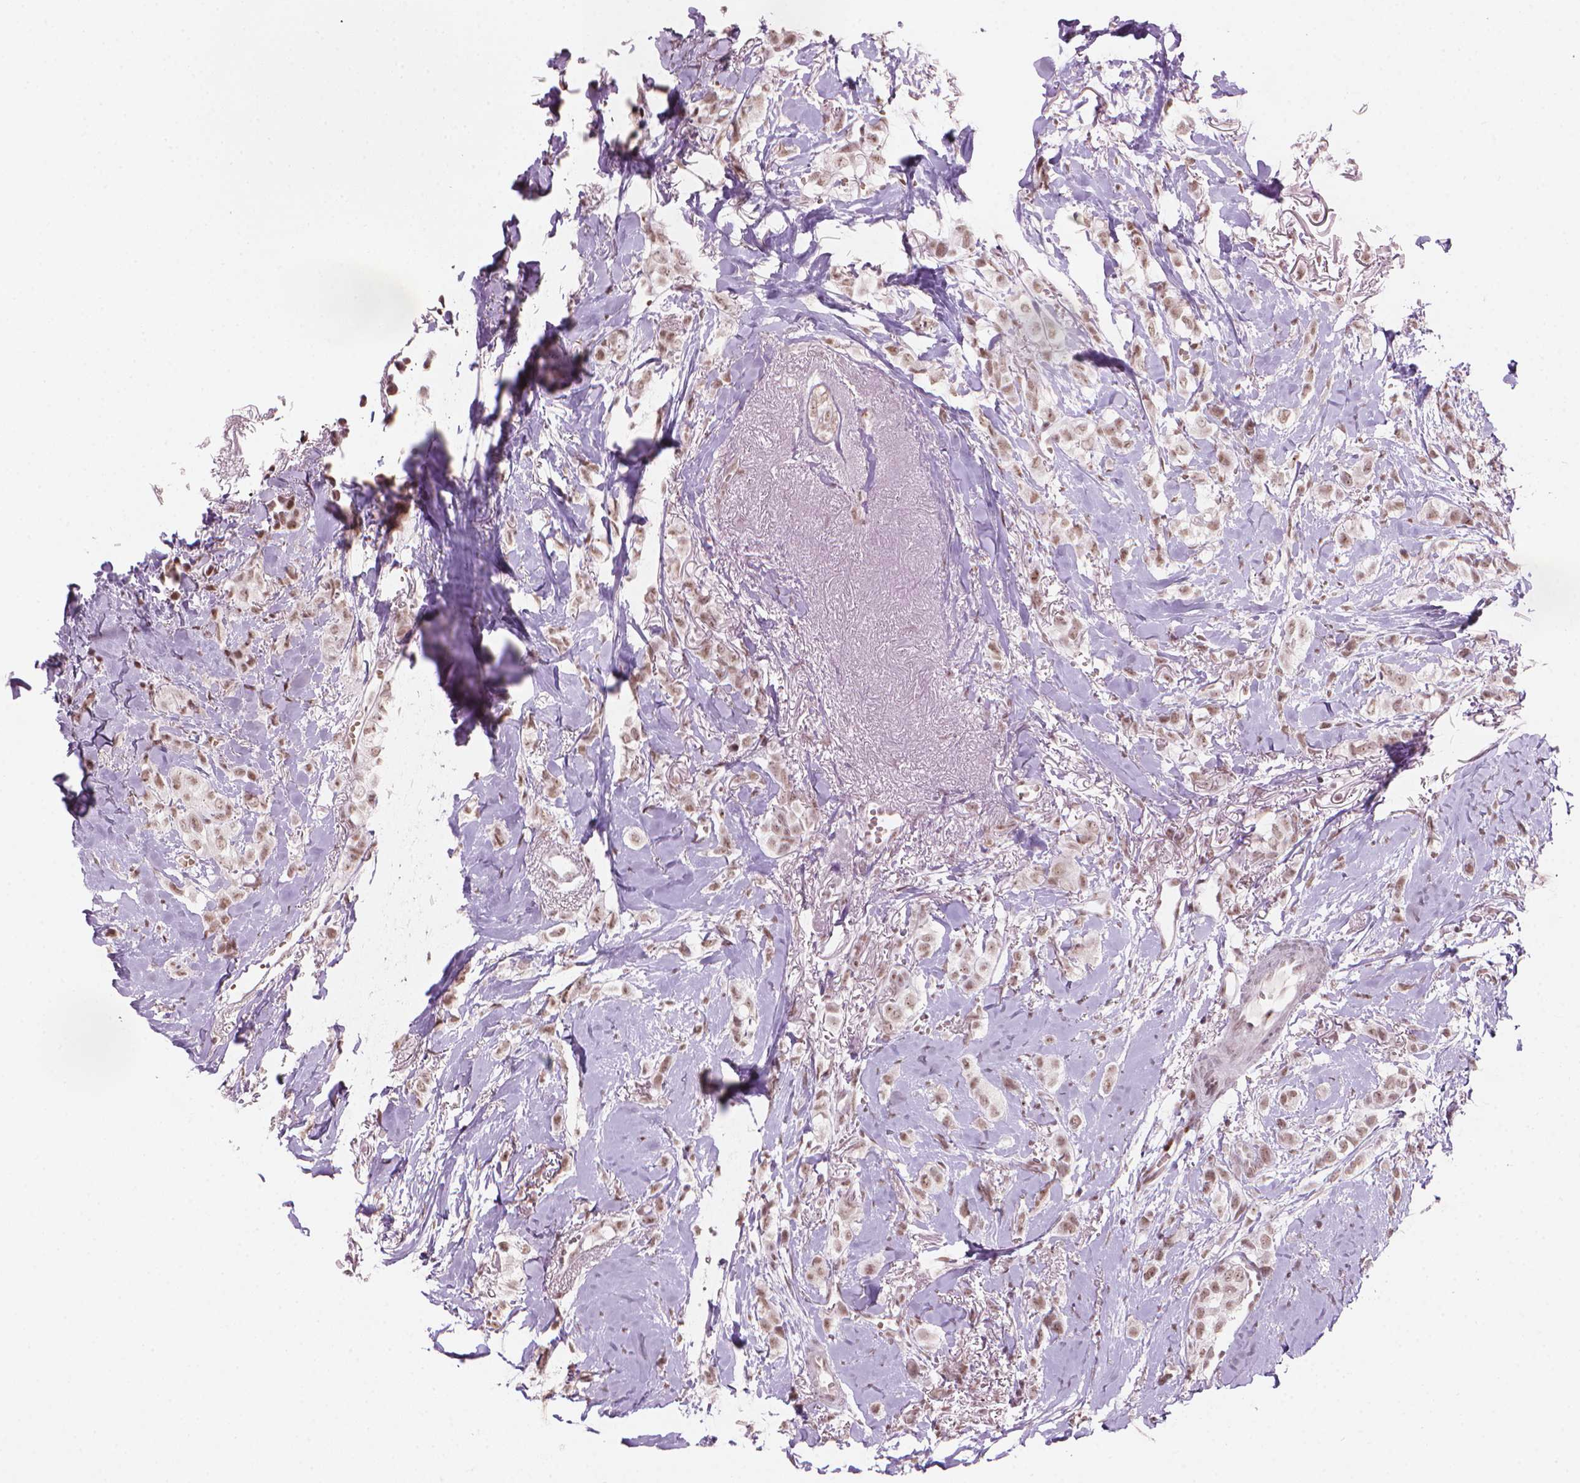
{"staining": {"intensity": "weak", "quantity": ">75%", "location": "nuclear"}, "tissue": "breast cancer", "cell_type": "Tumor cells", "image_type": "cancer", "snomed": [{"axis": "morphology", "description": "Duct carcinoma"}, {"axis": "topography", "description": "Breast"}], "caption": "Protein expression analysis of human breast cancer reveals weak nuclear expression in about >75% of tumor cells.", "gene": "HES7", "patient": {"sex": "female", "age": 85}}